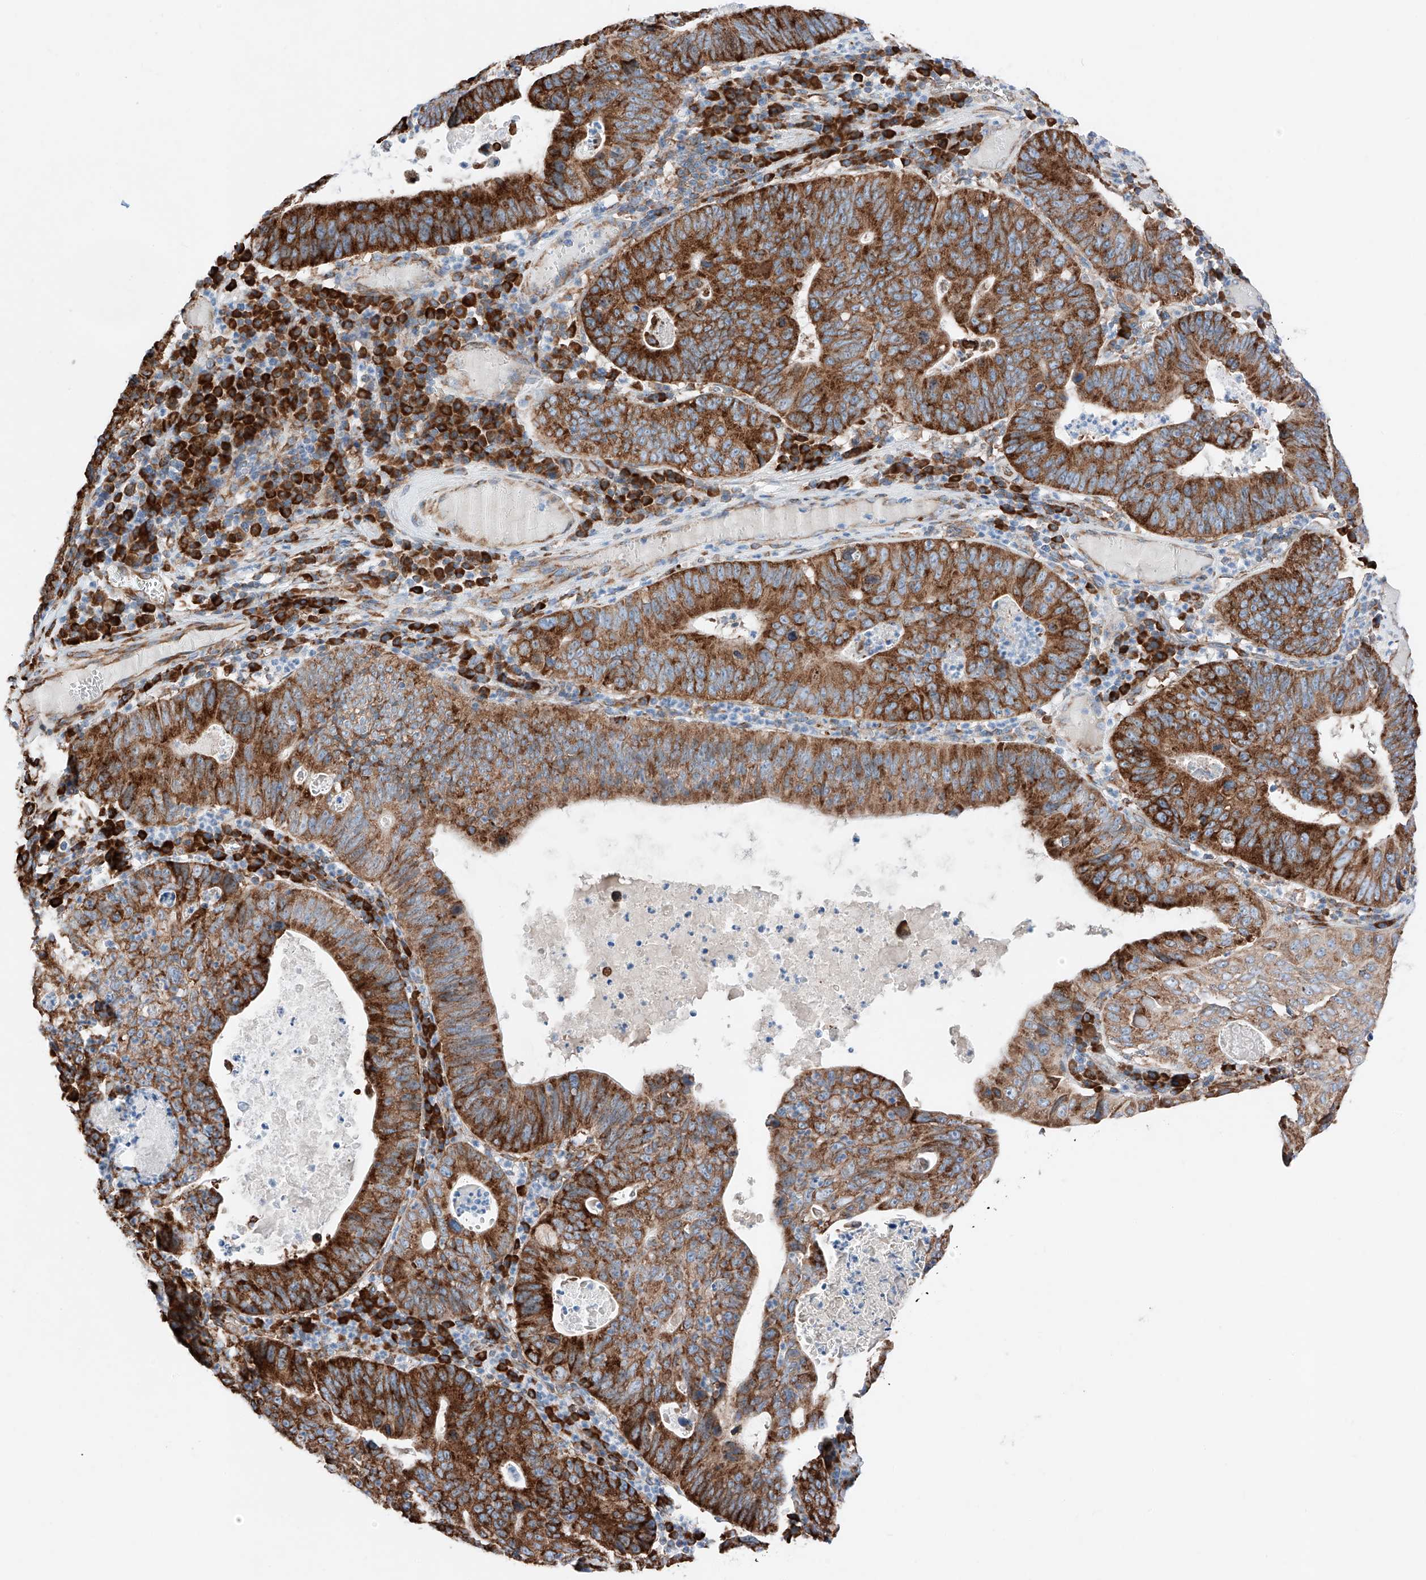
{"staining": {"intensity": "strong", "quantity": ">75%", "location": "cytoplasmic/membranous"}, "tissue": "stomach cancer", "cell_type": "Tumor cells", "image_type": "cancer", "snomed": [{"axis": "morphology", "description": "Adenocarcinoma, NOS"}, {"axis": "topography", "description": "Stomach"}], "caption": "Immunohistochemical staining of stomach cancer displays high levels of strong cytoplasmic/membranous staining in about >75% of tumor cells. Immunohistochemistry stains the protein of interest in brown and the nuclei are stained blue.", "gene": "CRELD1", "patient": {"sex": "male", "age": 59}}